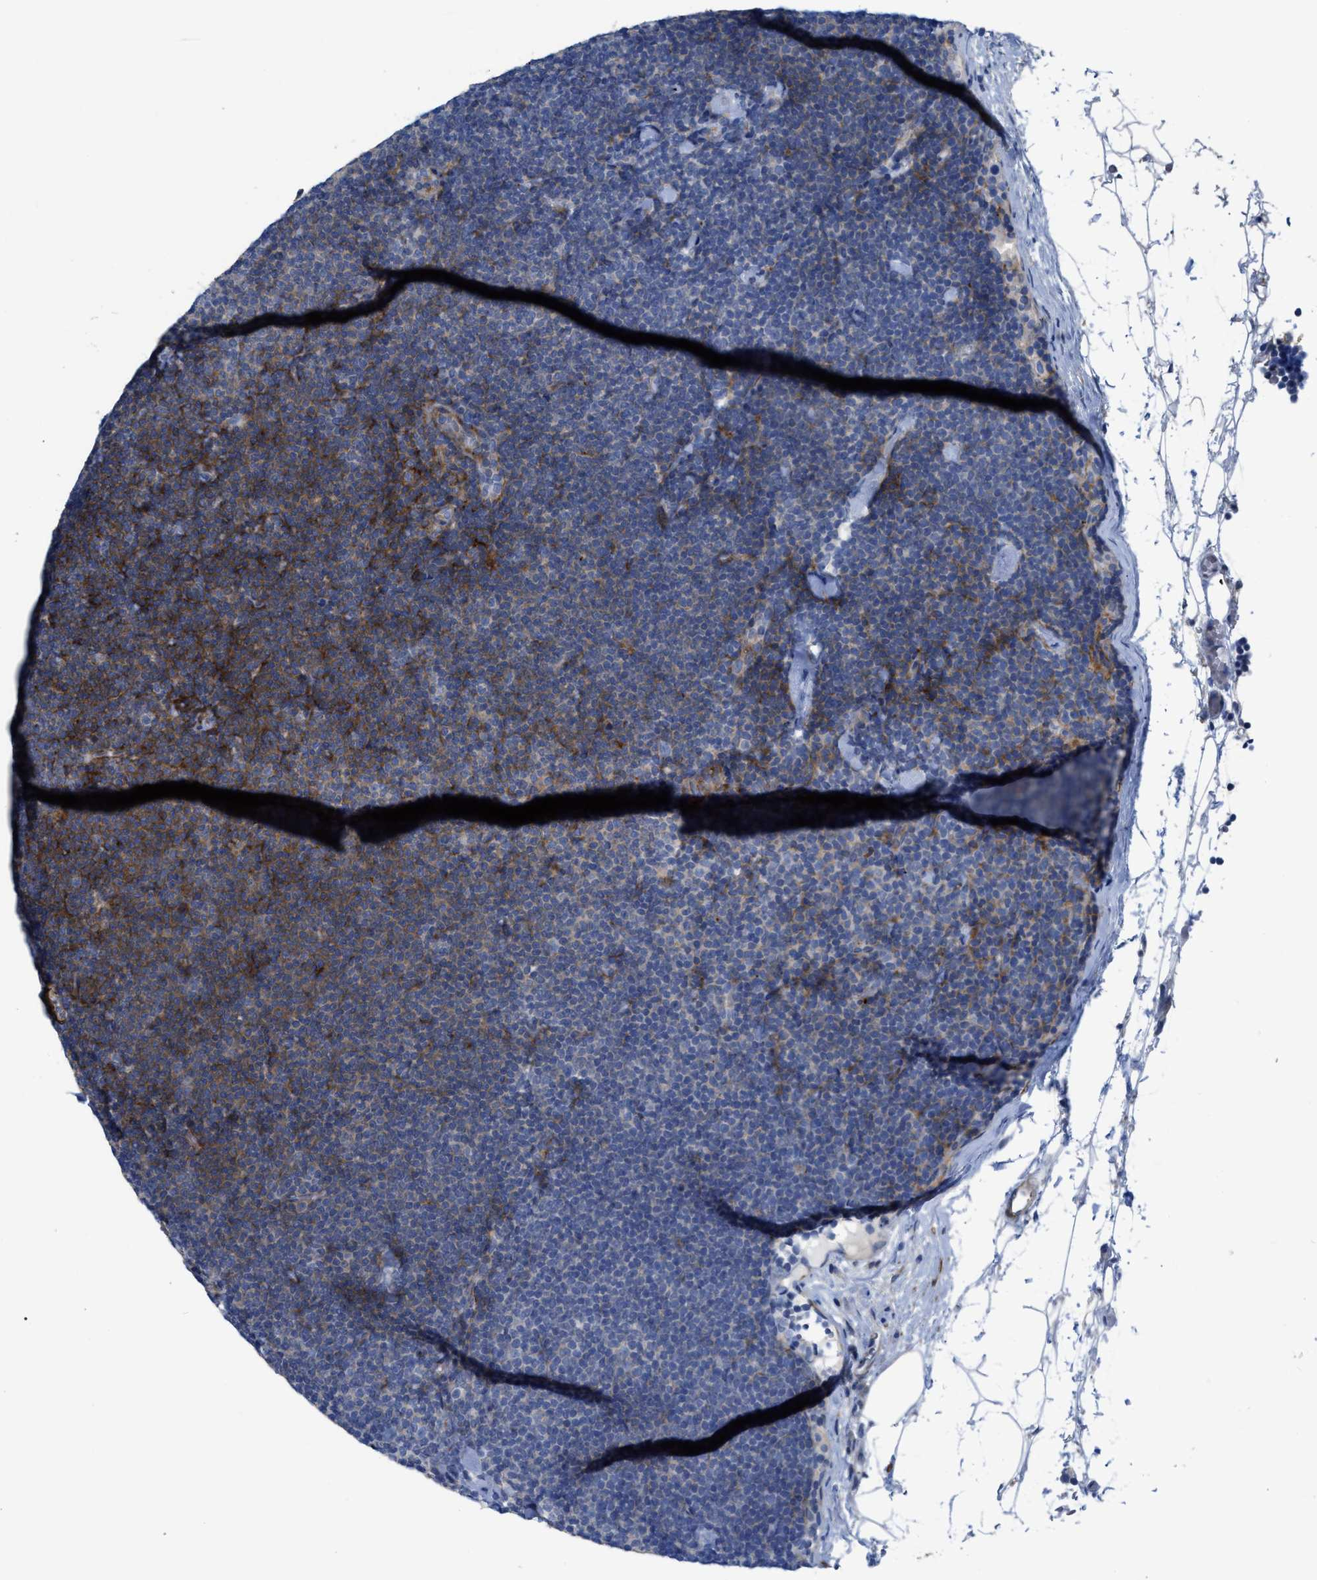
{"staining": {"intensity": "moderate", "quantity": "25%-75%", "location": "cytoplasmic/membranous"}, "tissue": "lymphoma", "cell_type": "Tumor cells", "image_type": "cancer", "snomed": [{"axis": "morphology", "description": "Malignant lymphoma, non-Hodgkin's type, Low grade"}, {"axis": "topography", "description": "Lymph node"}], "caption": "Malignant lymphoma, non-Hodgkin's type (low-grade) stained with a brown dye displays moderate cytoplasmic/membranous positive expression in about 25%-75% of tumor cells.", "gene": "PRMT2", "patient": {"sex": "female", "age": 53}}